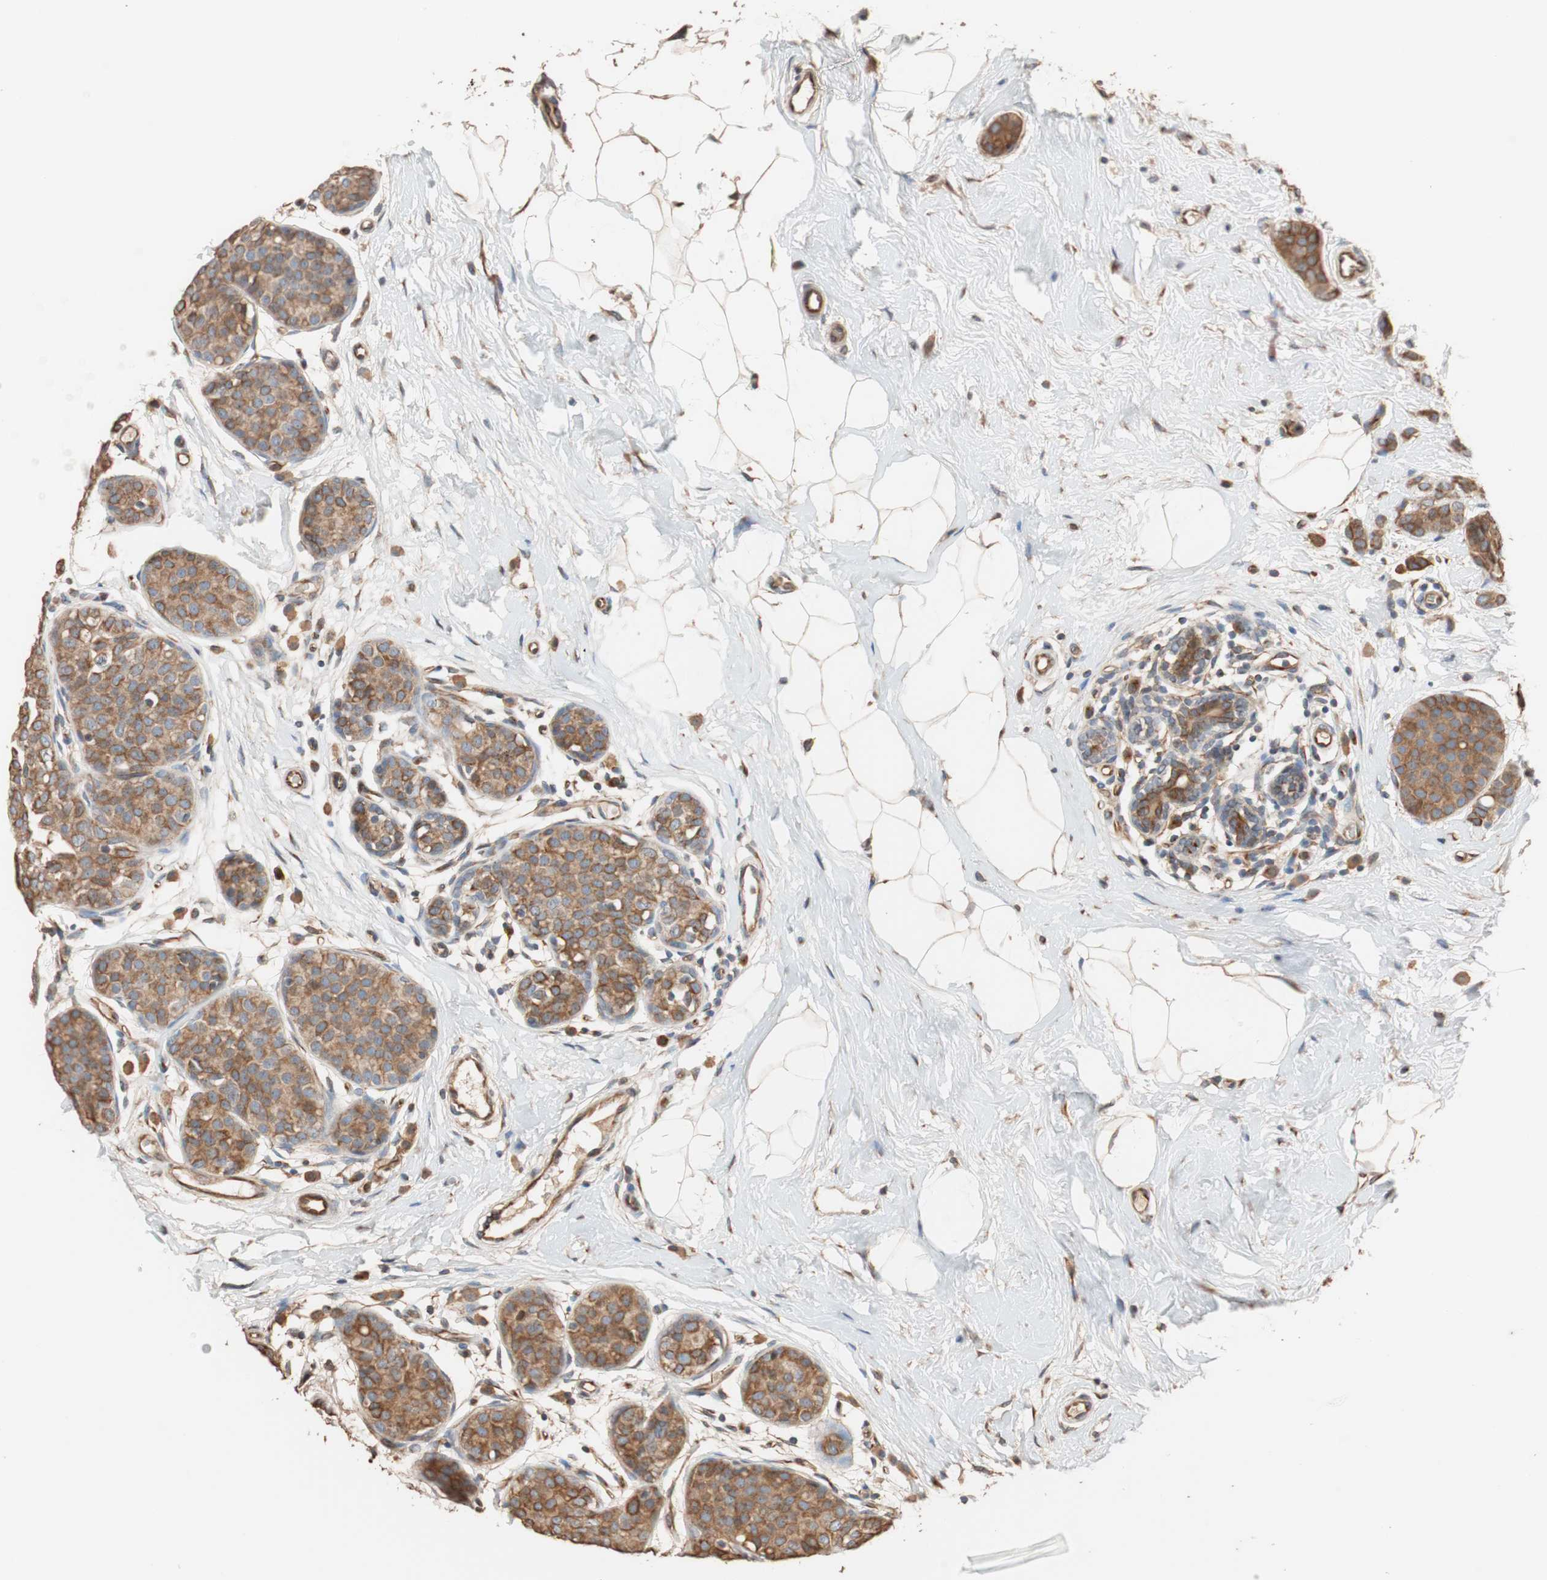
{"staining": {"intensity": "moderate", "quantity": "25%-75%", "location": "cytoplasmic/membranous"}, "tissue": "breast cancer", "cell_type": "Tumor cells", "image_type": "cancer", "snomed": [{"axis": "morphology", "description": "Lobular carcinoma, in situ"}, {"axis": "morphology", "description": "Lobular carcinoma"}, {"axis": "topography", "description": "Breast"}], "caption": "The micrograph demonstrates a brown stain indicating the presence of a protein in the cytoplasmic/membranous of tumor cells in lobular carcinoma in situ (breast).", "gene": "TUBB", "patient": {"sex": "female", "age": 41}}